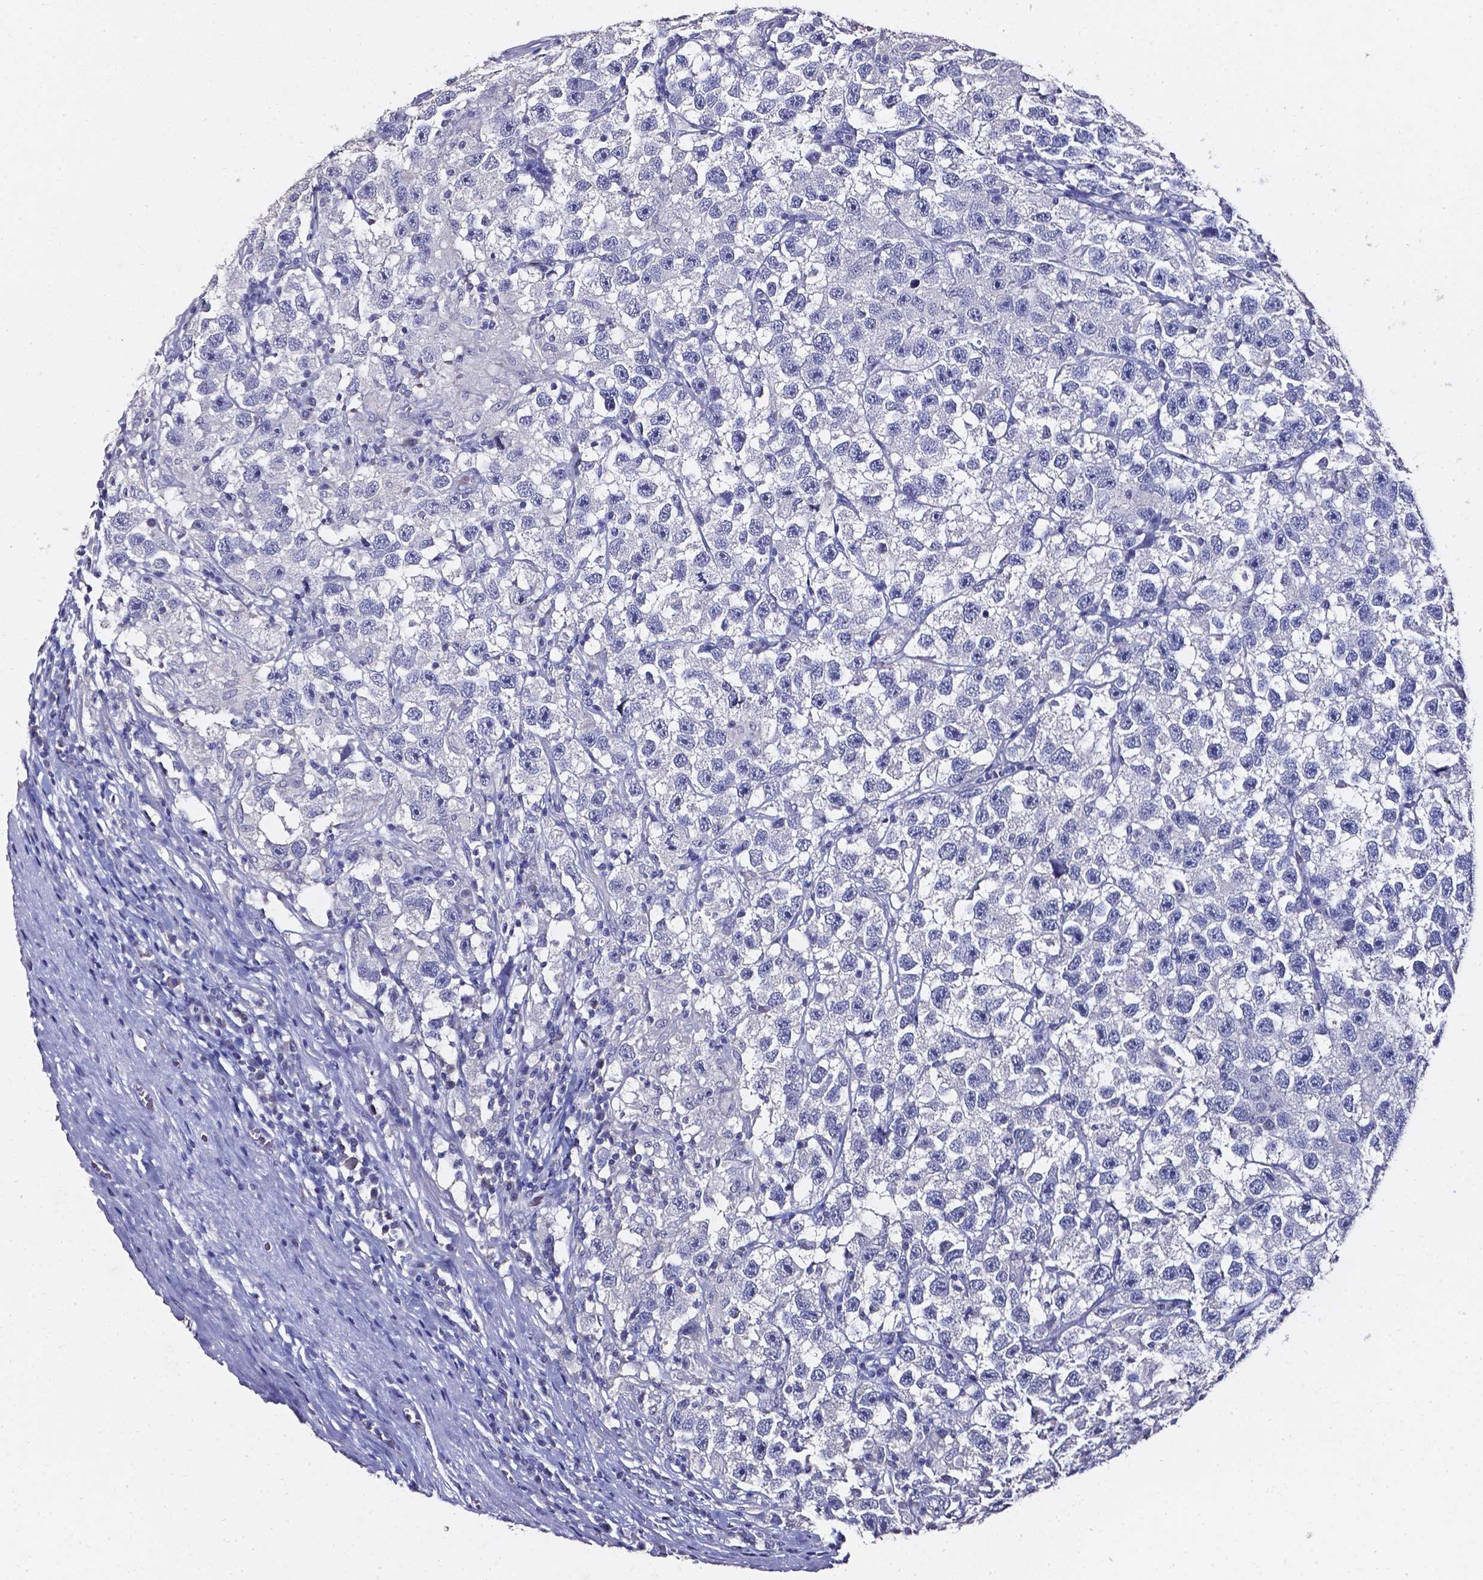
{"staining": {"intensity": "negative", "quantity": "none", "location": "none"}, "tissue": "testis cancer", "cell_type": "Tumor cells", "image_type": "cancer", "snomed": [{"axis": "morphology", "description": "Seminoma, NOS"}, {"axis": "topography", "description": "Testis"}], "caption": "IHC of human testis seminoma displays no staining in tumor cells. Nuclei are stained in blue.", "gene": "AKR1B10", "patient": {"sex": "male", "age": 26}}